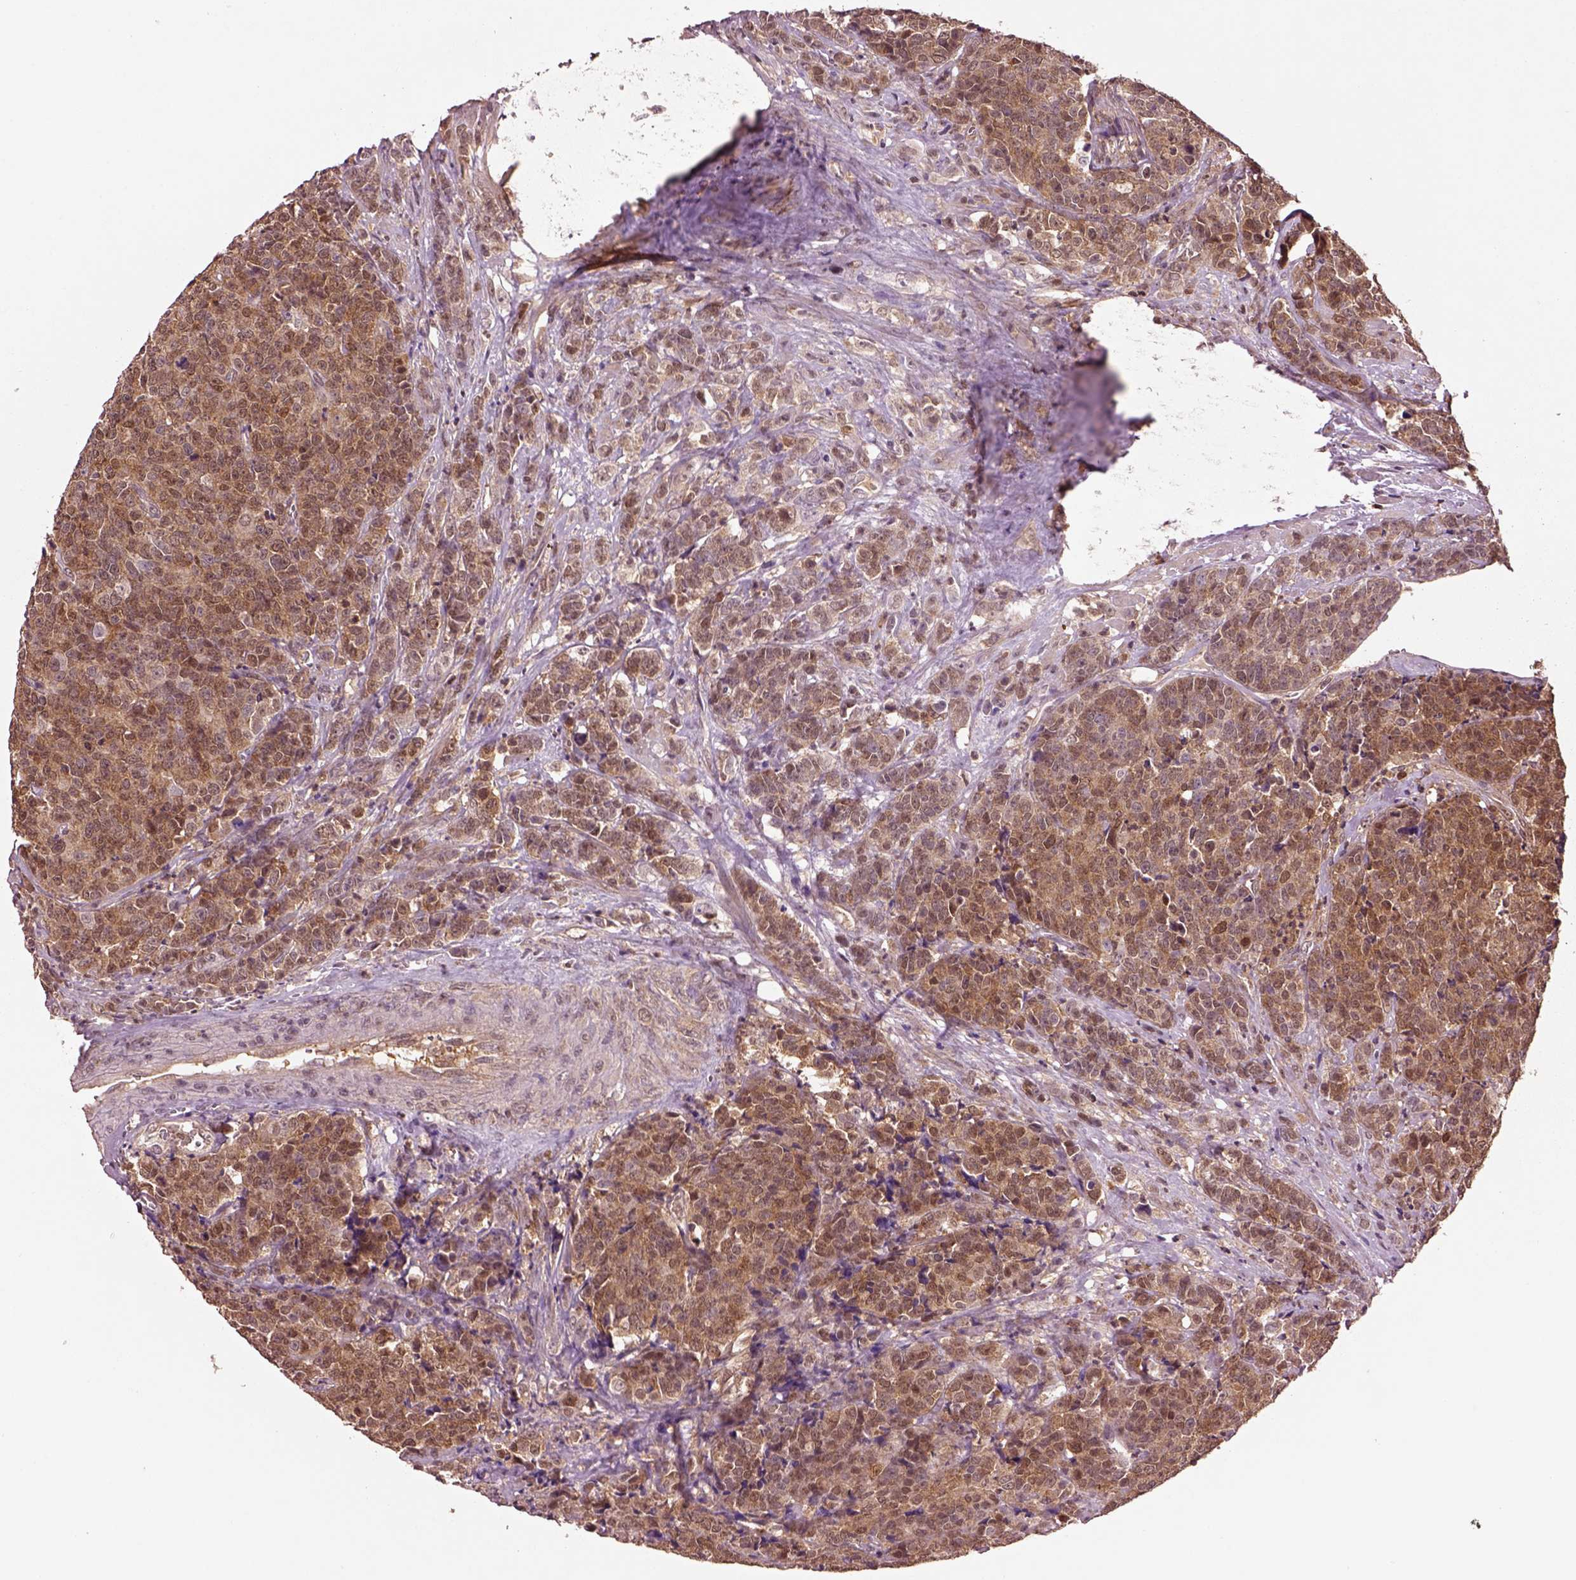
{"staining": {"intensity": "moderate", "quantity": ">75%", "location": "cytoplasmic/membranous"}, "tissue": "prostate cancer", "cell_type": "Tumor cells", "image_type": "cancer", "snomed": [{"axis": "morphology", "description": "Adenocarcinoma, NOS"}, {"axis": "topography", "description": "Prostate"}], "caption": "Protein analysis of adenocarcinoma (prostate) tissue exhibits moderate cytoplasmic/membranous expression in about >75% of tumor cells.", "gene": "MDP1", "patient": {"sex": "male", "age": 67}}